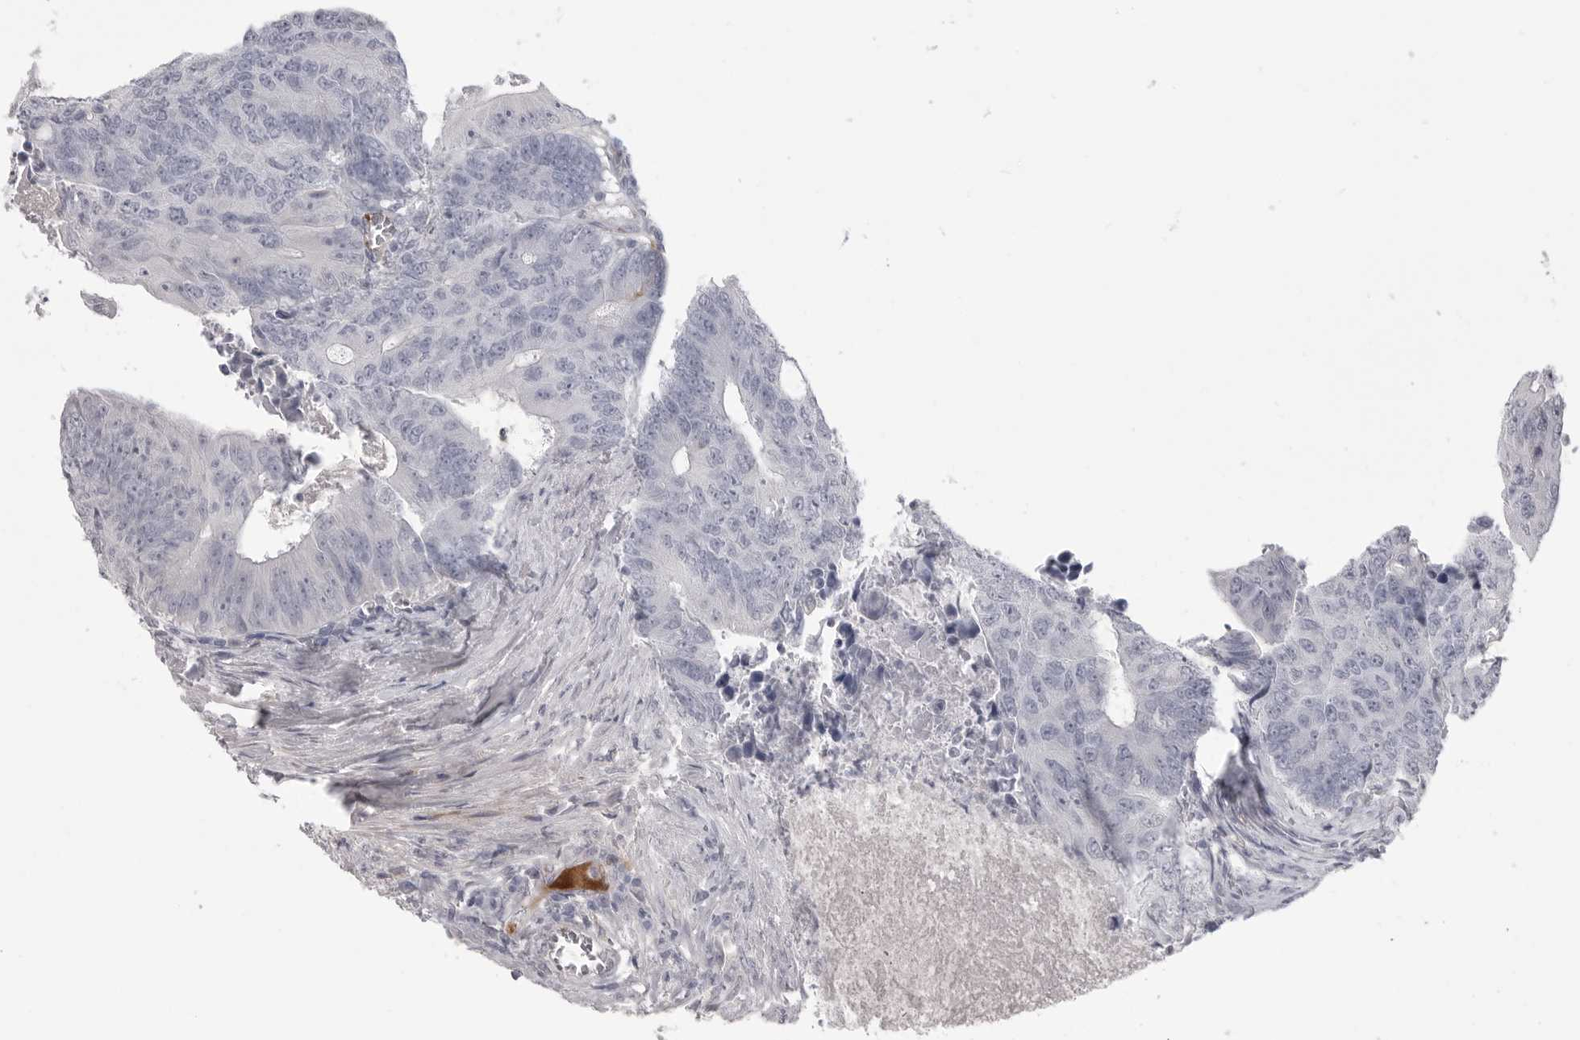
{"staining": {"intensity": "negative", "quantity": "none", "location": "none"}, "tissue": "colorectal cancer", "cell_type": "Tumor cells", "image_type": "cancer", "snomed": [{"axis": "morphology", "description": "Adenocarcinoma, NOS"}, {"axis": "topography", "description": "Colon"}], "caption": "Immunohistochemistry of human adenocarcinoma (colorectal) exhibits no expression in tumor cells. (DAB immunohistochemistry (IHC), high magnification).", "gene": "SERPING1", "patient": {"sex": "male", "age": 87}}